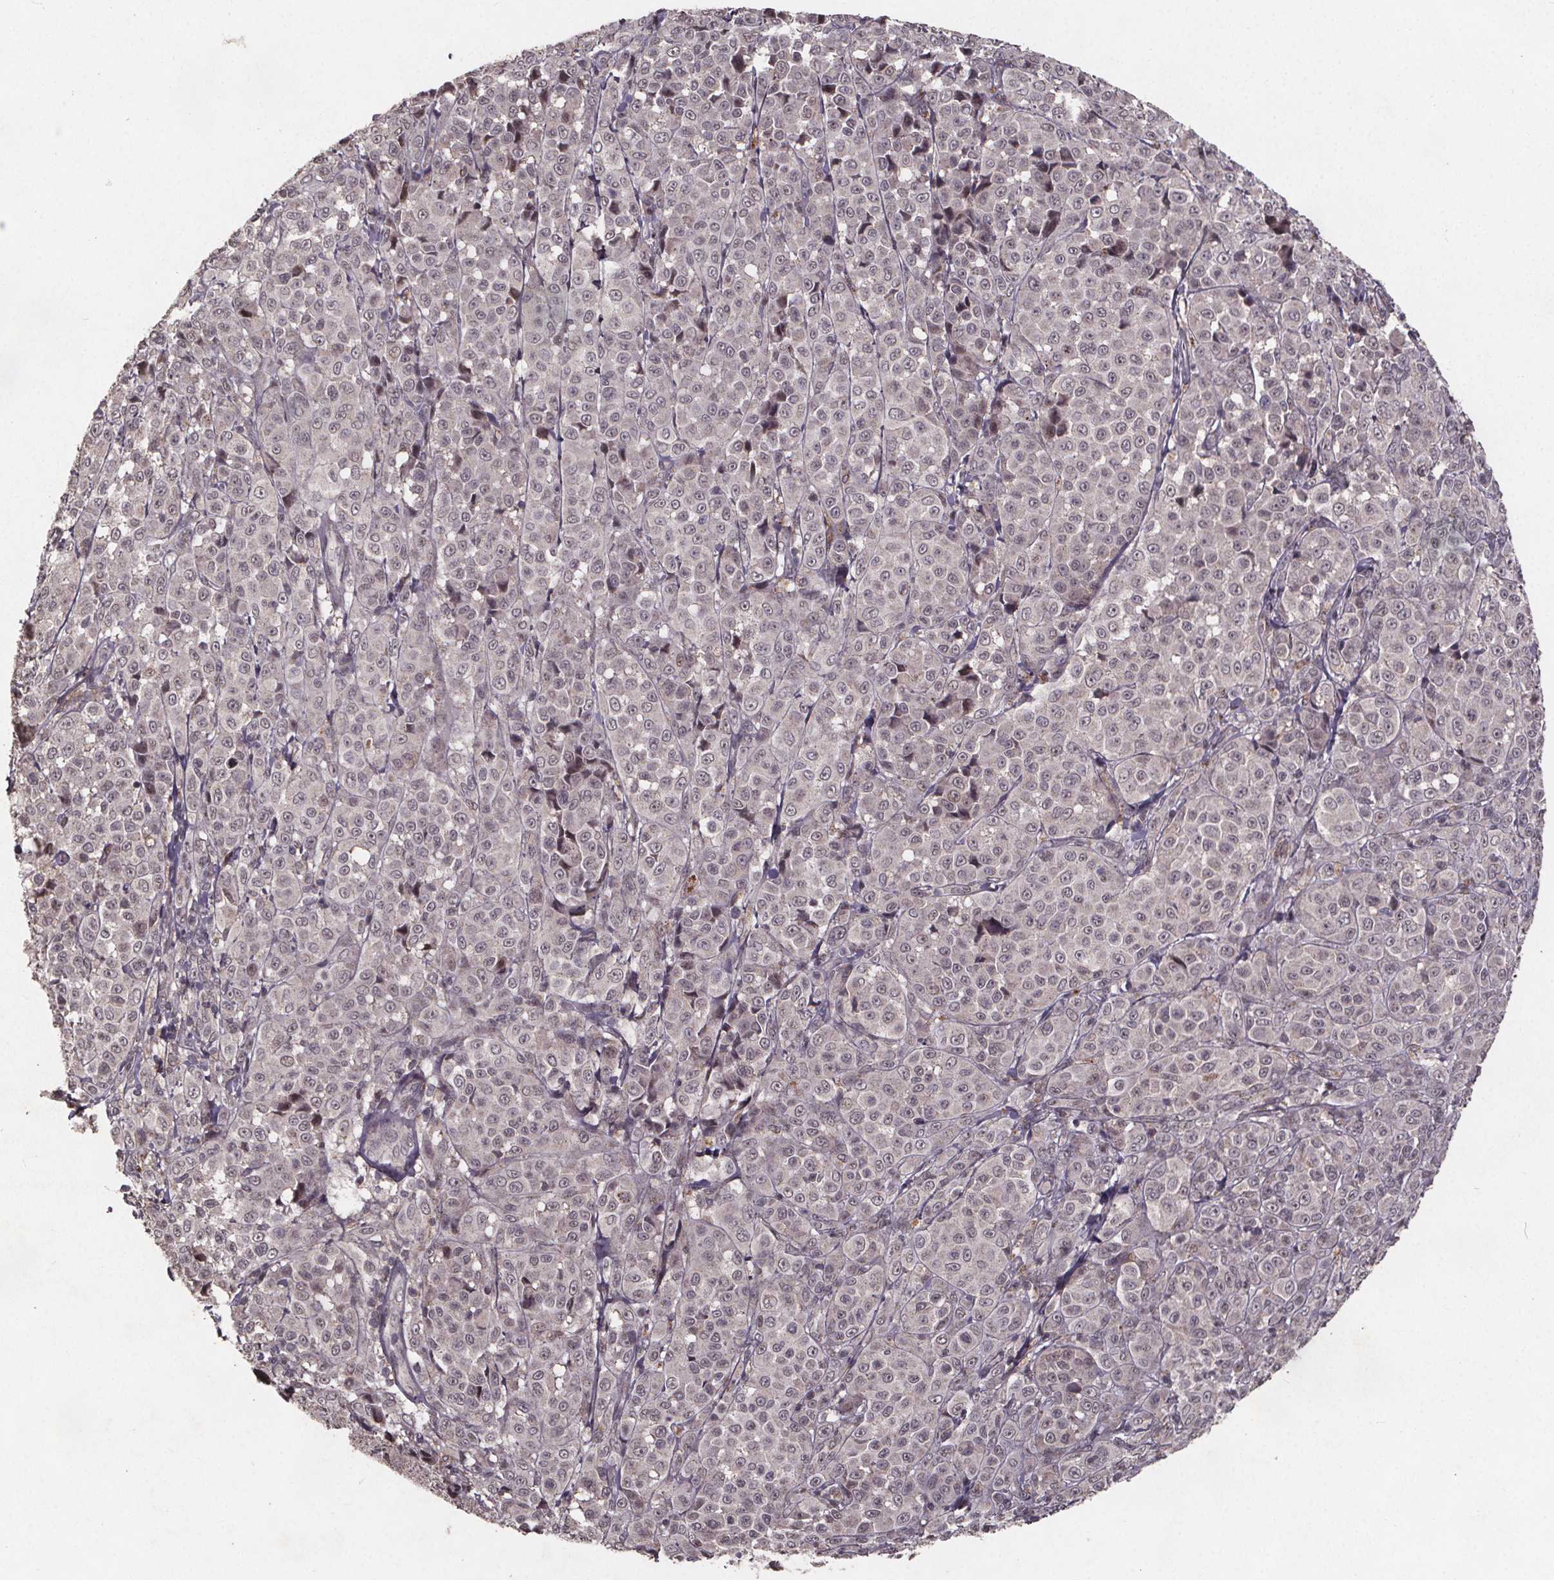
{"staining": {"intensity": "negative", "quantity": "none", "location": "none"}, "tissue": "melanoma", "cell_type": "Tumor cells", "image_type": "cancer", "snomed": [{"axis": "morphology", "description": "Malignant melanoma, NOS"}, {"axis": "topography", "description": "Skin"}], "caption": "The photomicrograph shows no staining of tumor cells in melanoma. Brightfield microscopy of immunohistochemistry (IHC) stained with DAB (3,3'-diaminobenzidine) (brown) and hematoxylin (blue), captured at high magnification.", "gene": "GPX3", "patient": {"sex": "male", "age": 89}}